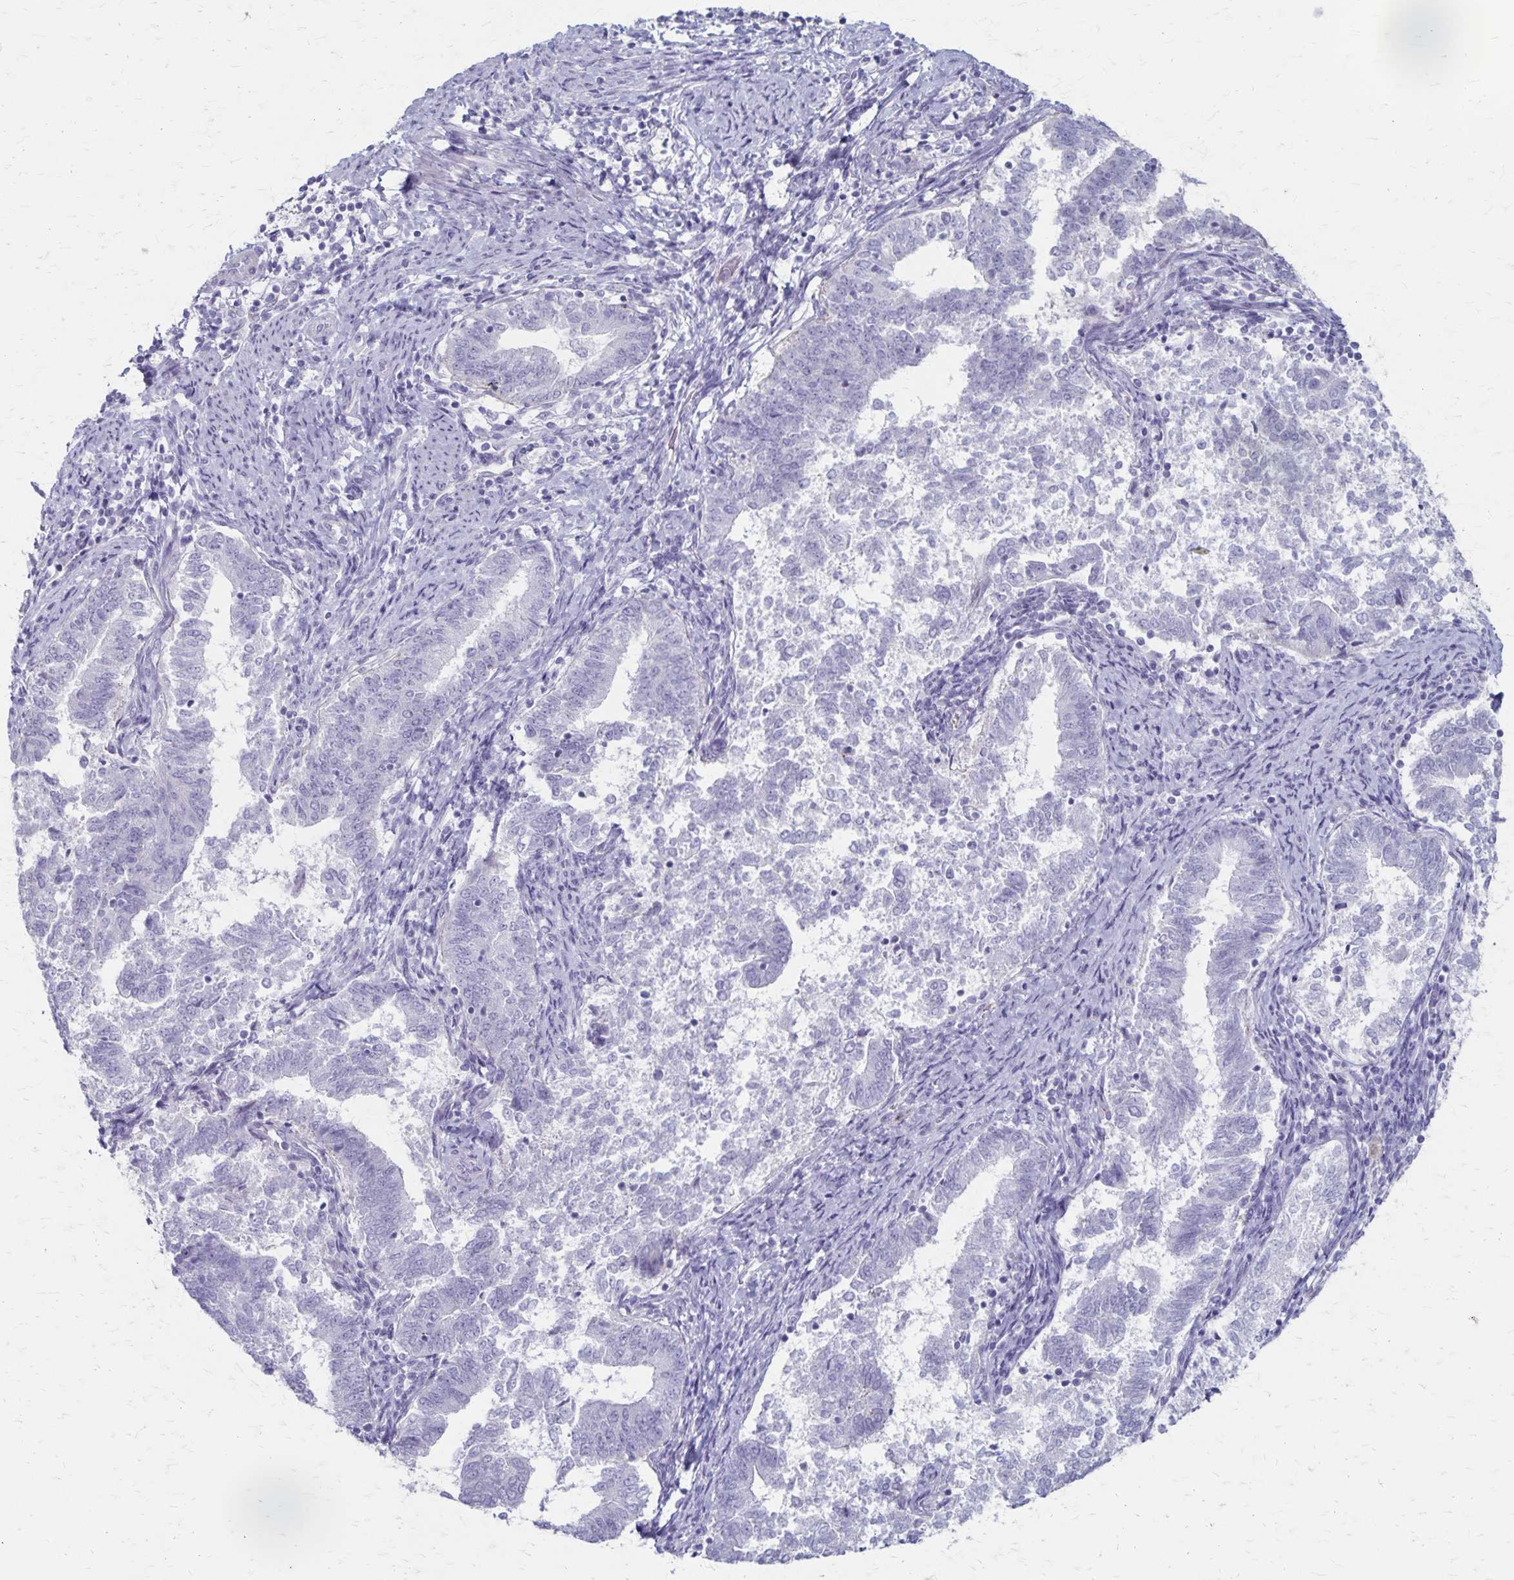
{"staining": {"intensity": "negative", "quantity": "none", "location": "none"}, "tissue": "endometrial cancer", "cell_type": "Tumor cells", "image_type": "cancer", "snomed": [{"axis": "morphology", "description": "Adenocarcinoma, NOS"}, {"axis": "topography", "description": "Endometrium"}], "caption": "Immunohistochemistry histopathology image of neoplastic tissue: human endometrial cancer stained with DAB displays no significant protein expression in tumor cells. (Brightfield microscopy of DAB immunohistochemistry (IHC) at high magnification).", "gene": "RASL10B", "patient": {"sex": "female", "age": 65}}